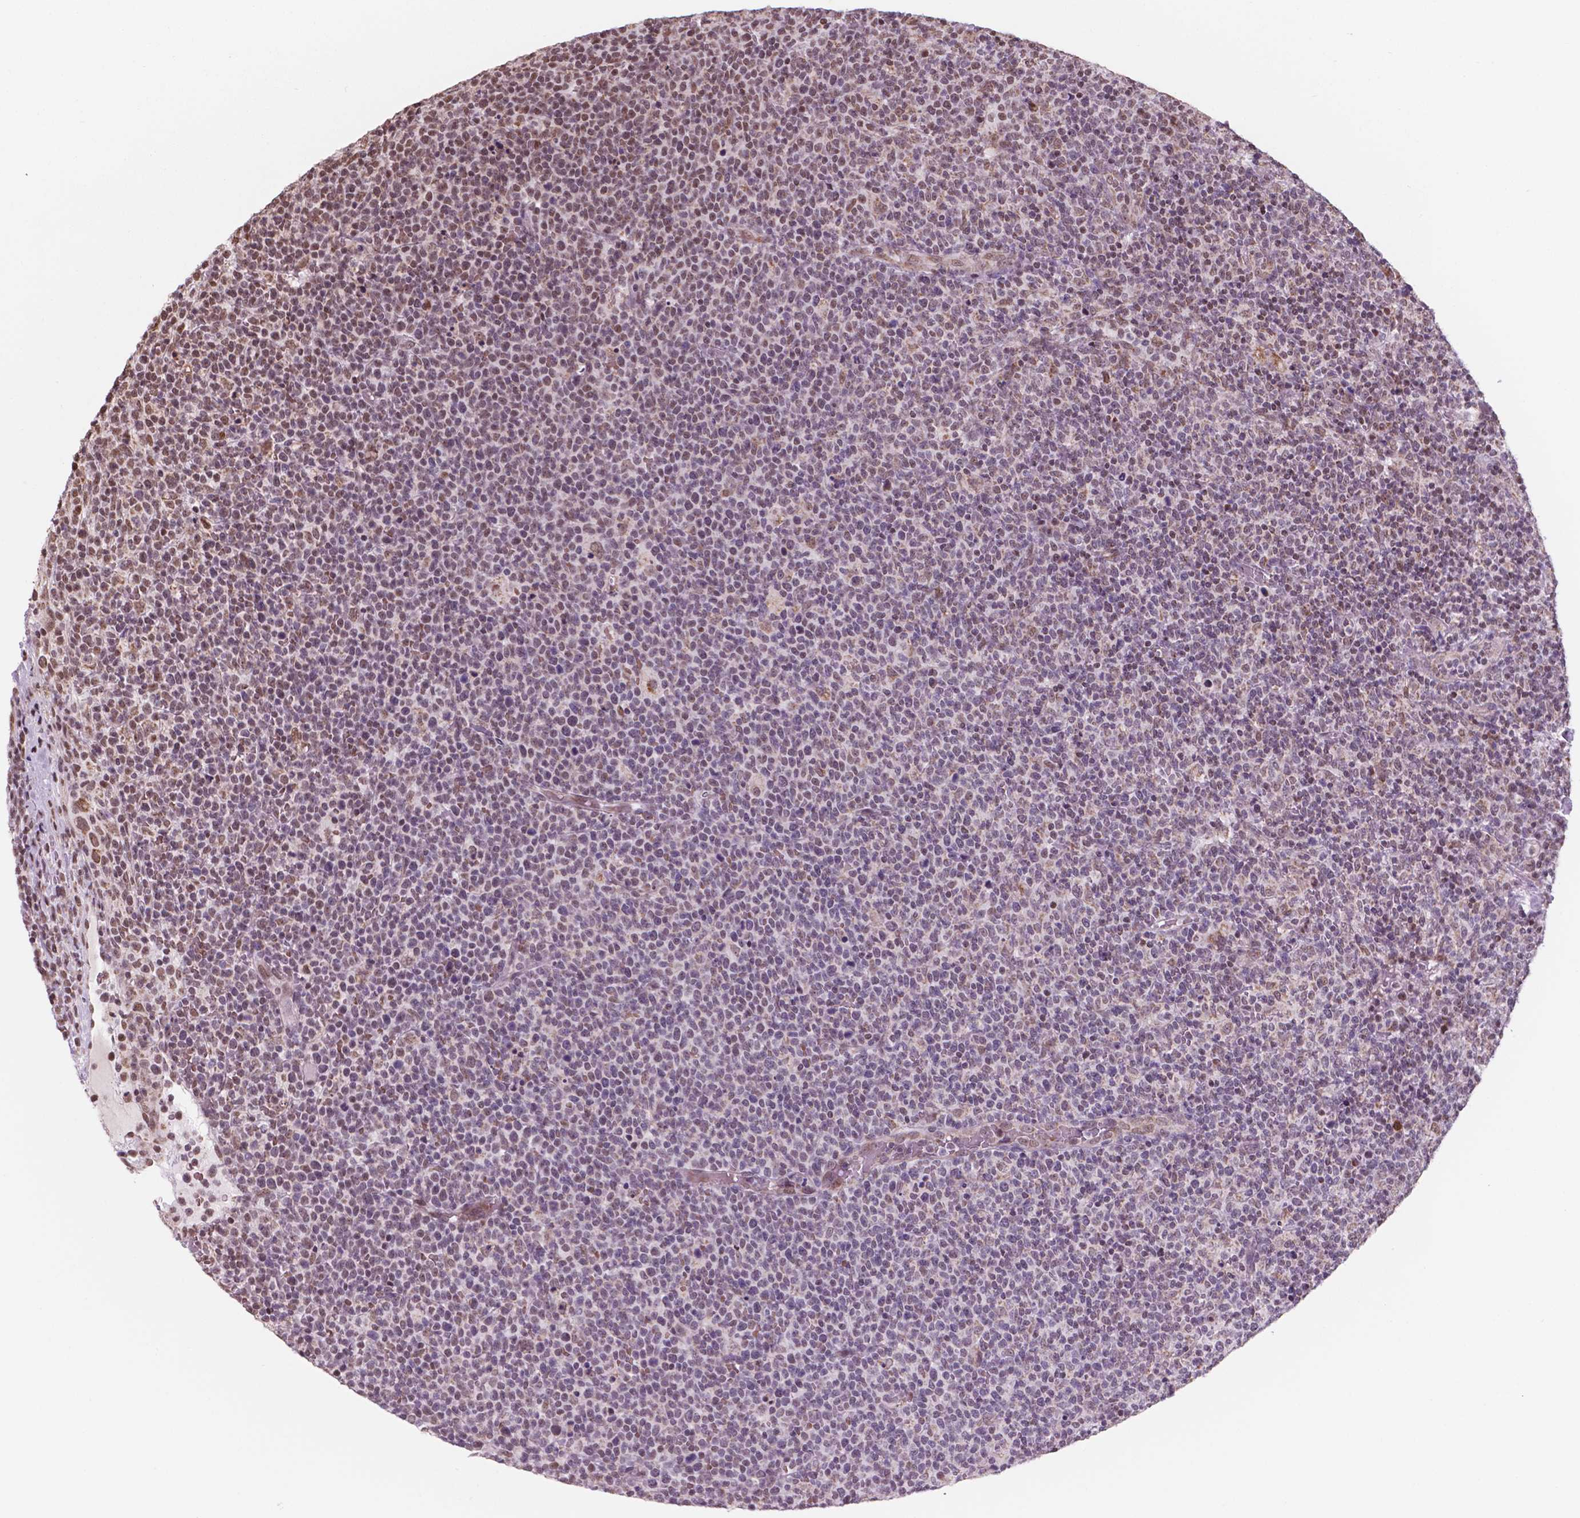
{"staining": {"intensity": "negative", "quantity": "none", "location": "none"}, "tissue": "lymphoma", "cell_type": "Tumor cells", "image_type": "cancer", "snomed": [{"axis": "morphology", "description": "Malignant lymphoma, non-Hodgkin's type, High grade"}, {"axis": "topography", "description": "Lymph node"}], "caption": "Malignant lymphoma, non-Hodgkin's type (high-grade) was stained to show a protein in brown. There is no significant expression in tumor cells.", "gene": "NDUFA10", "patient": {"sex": "male", "age": 61}}